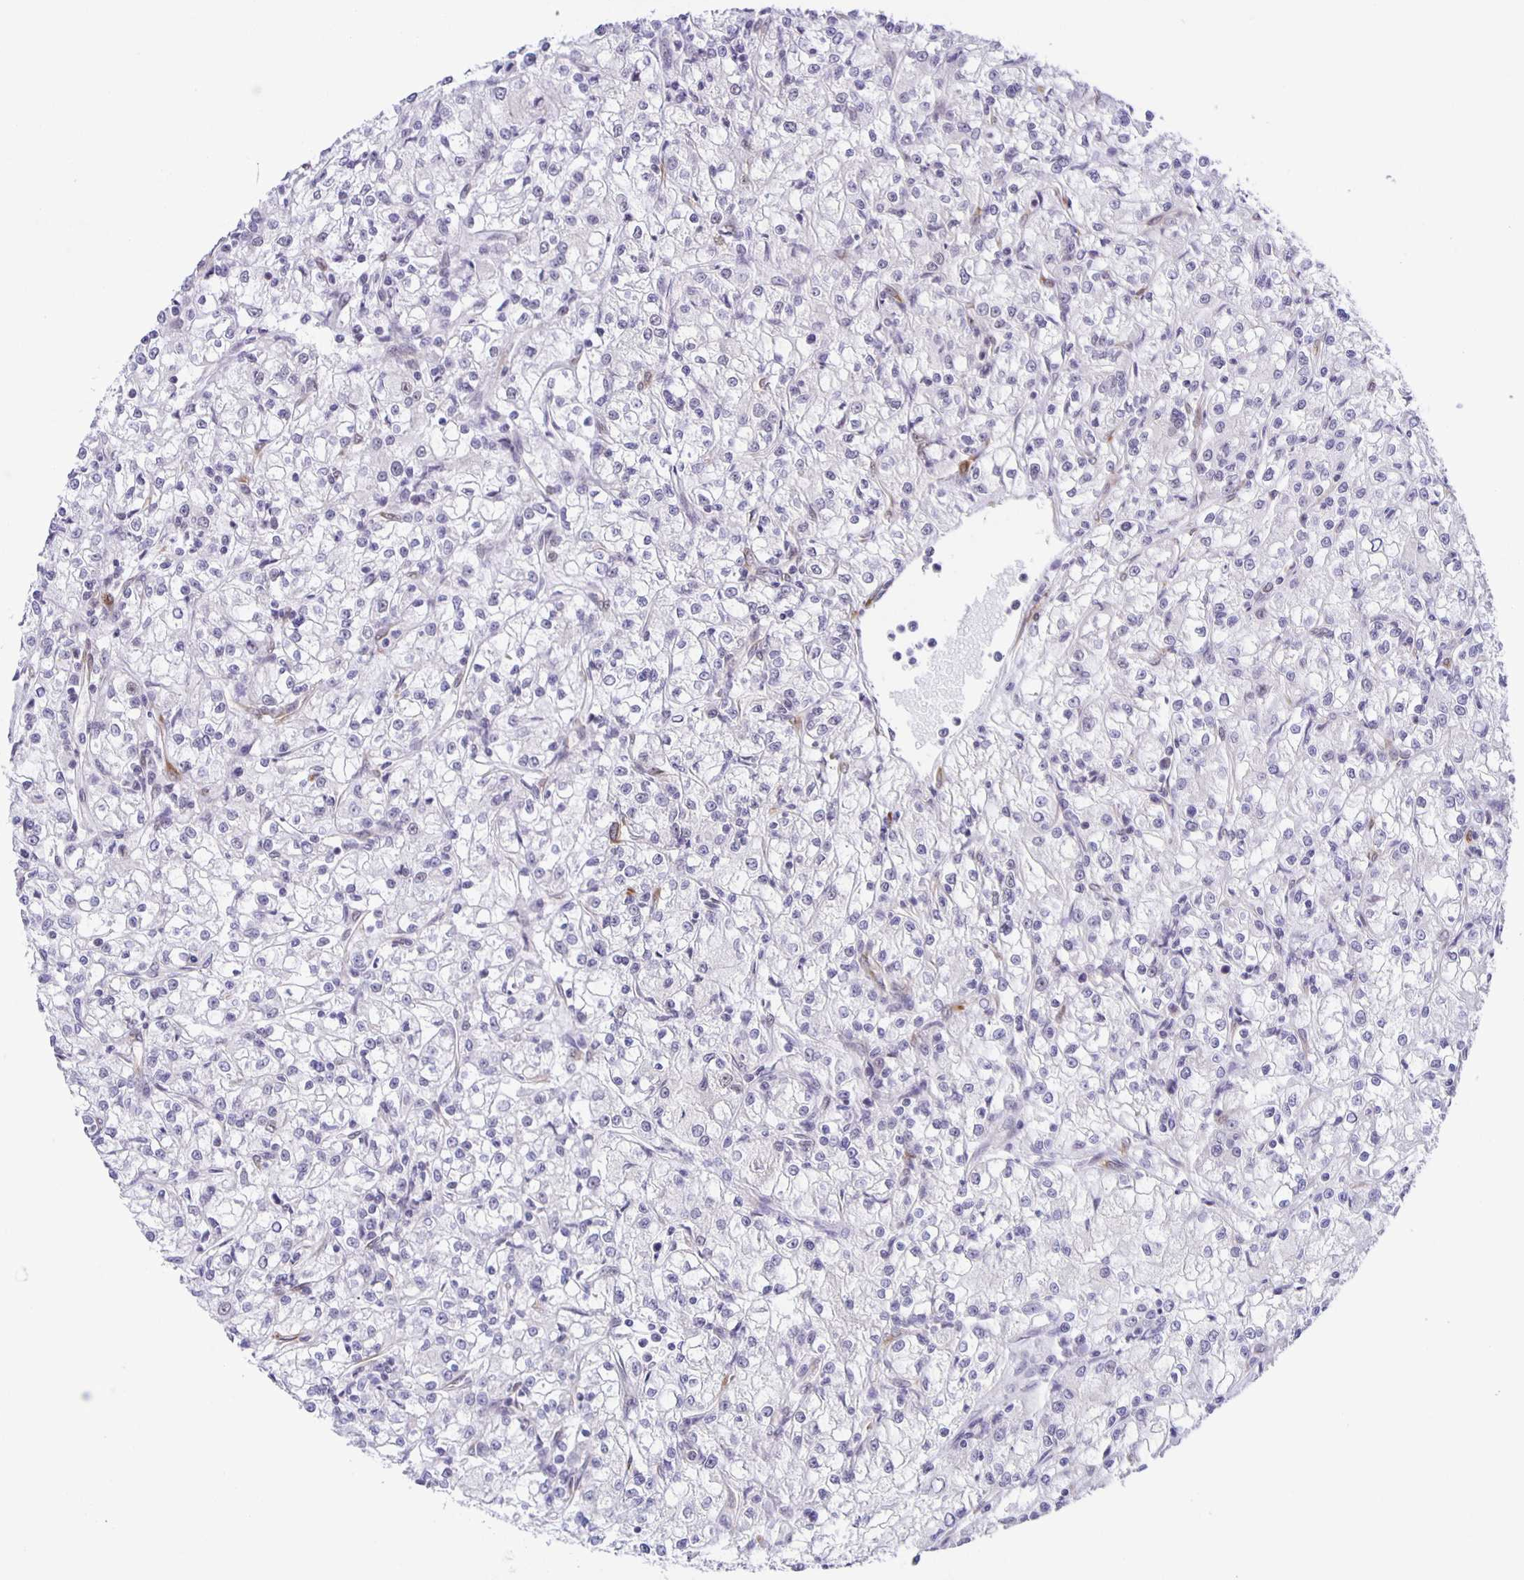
{"staining": {"intensity": "negative", "quantity": "none", "location": "none"}, "tissue": "renal cancer", "cell_type": "Tumor cells", "image_type": "cancer", "snomed": [{"axis": "morphology", "description": "Adenocarcinoma, NOS"}, {"axis": "topography", "description": "Kidney"}], "caption": "This is an immunohistochemistry (IHC) photomicrograph of renal cancer (adenocarcinoma). There is no staining in tumor cells.", "gene": "ZRANB2", "patient": {"sex": "female", "age": 59}}